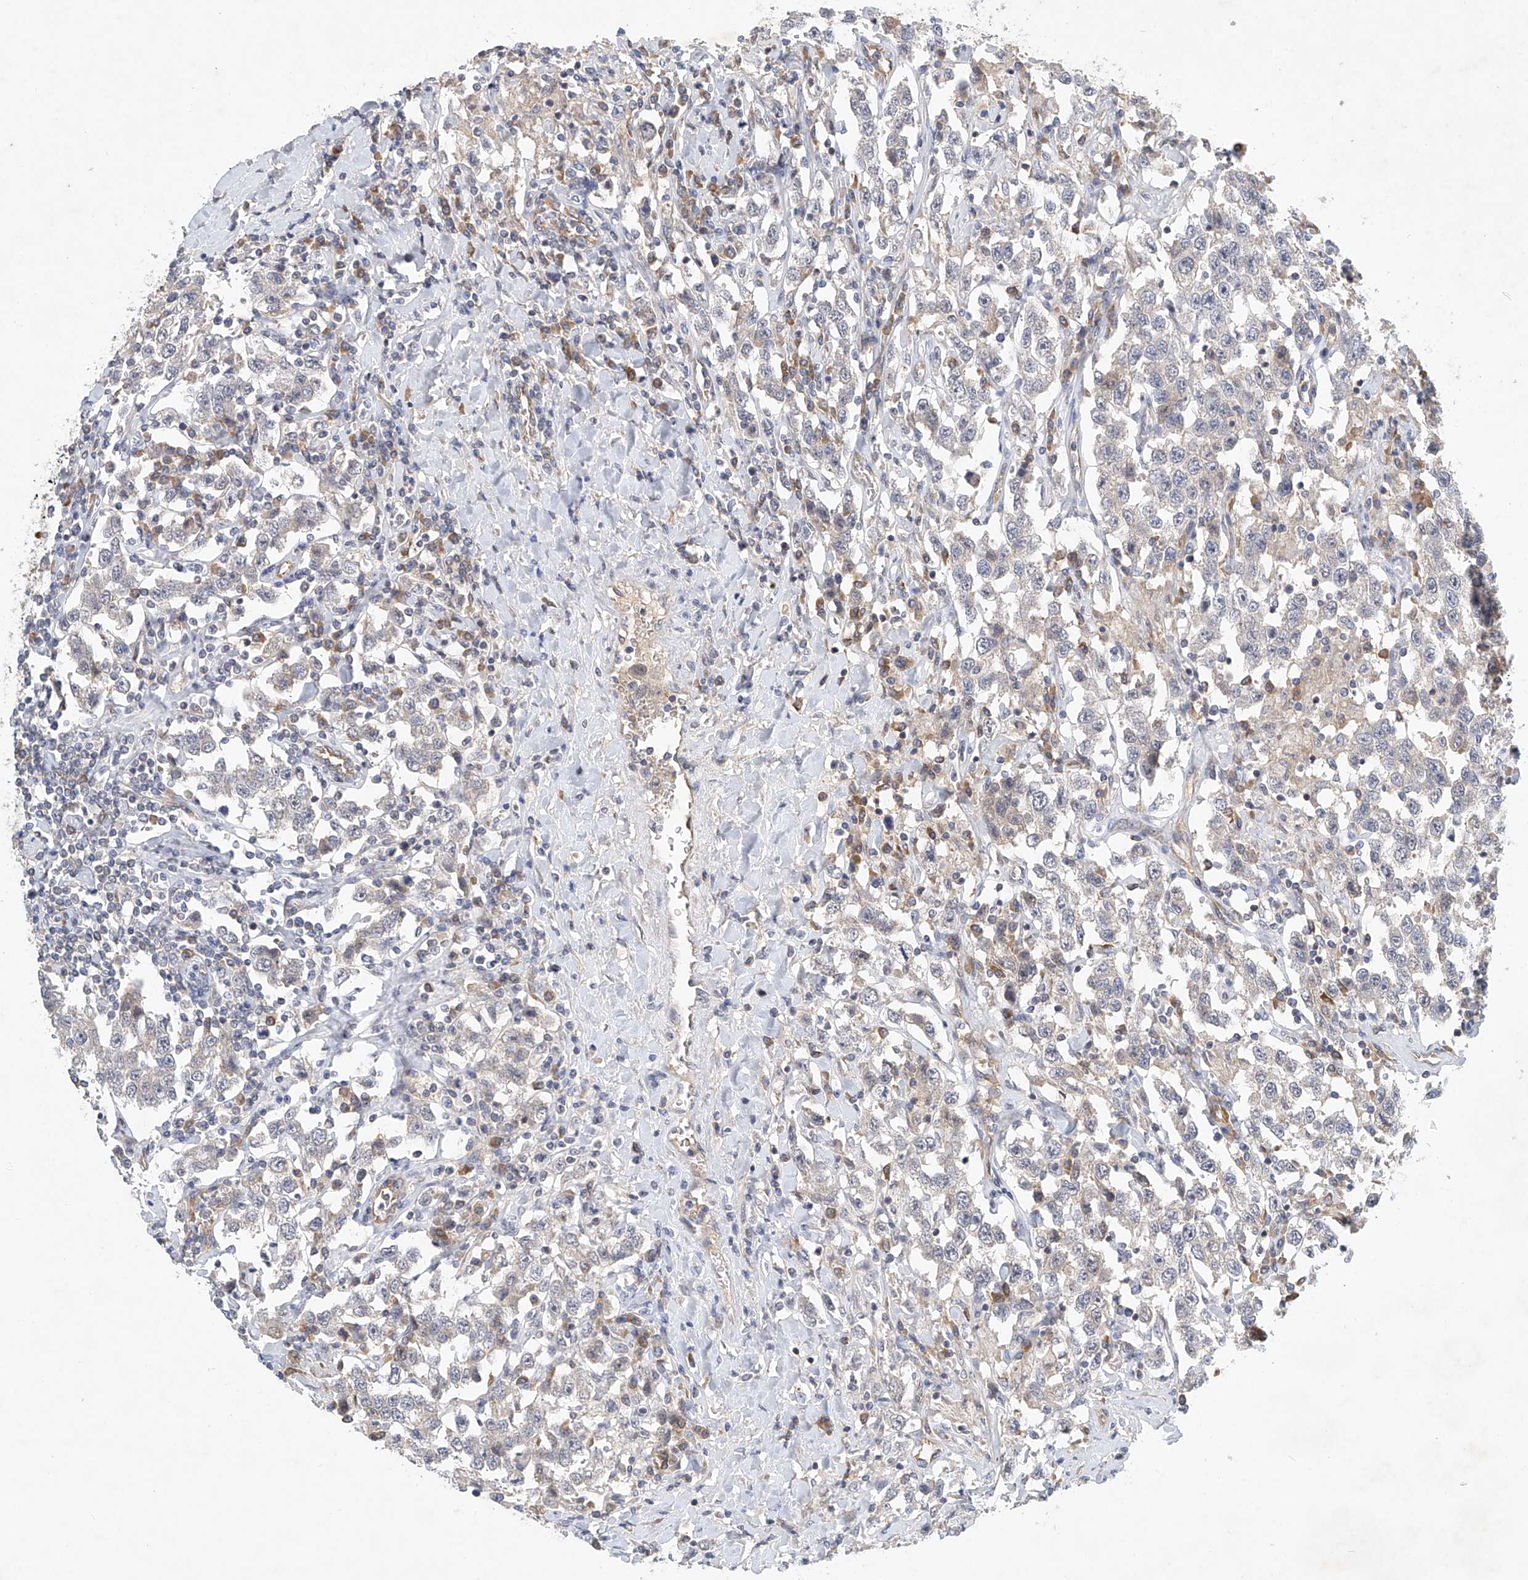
{"staining": {"intensity": "weak", "quantity": "25%-75%", "location": "cytoplasmic/membranous"}, "tissue": "testis cancer", "cell_type": "Tumor cells", "image_type": "cancer", "snomed": [{"axis": "morphology", "description": "Seminoma, NOS"}, {"axis": "topography", "description": "Testis"}], "caption": "Protein staining of testis seminoma tissue demonstrates weak cytoplasmic/membranous staining in about 25%-75% of tumor cells.", "gene": "CARMIL1", "patient": {"sex": "male", "age": 41}}